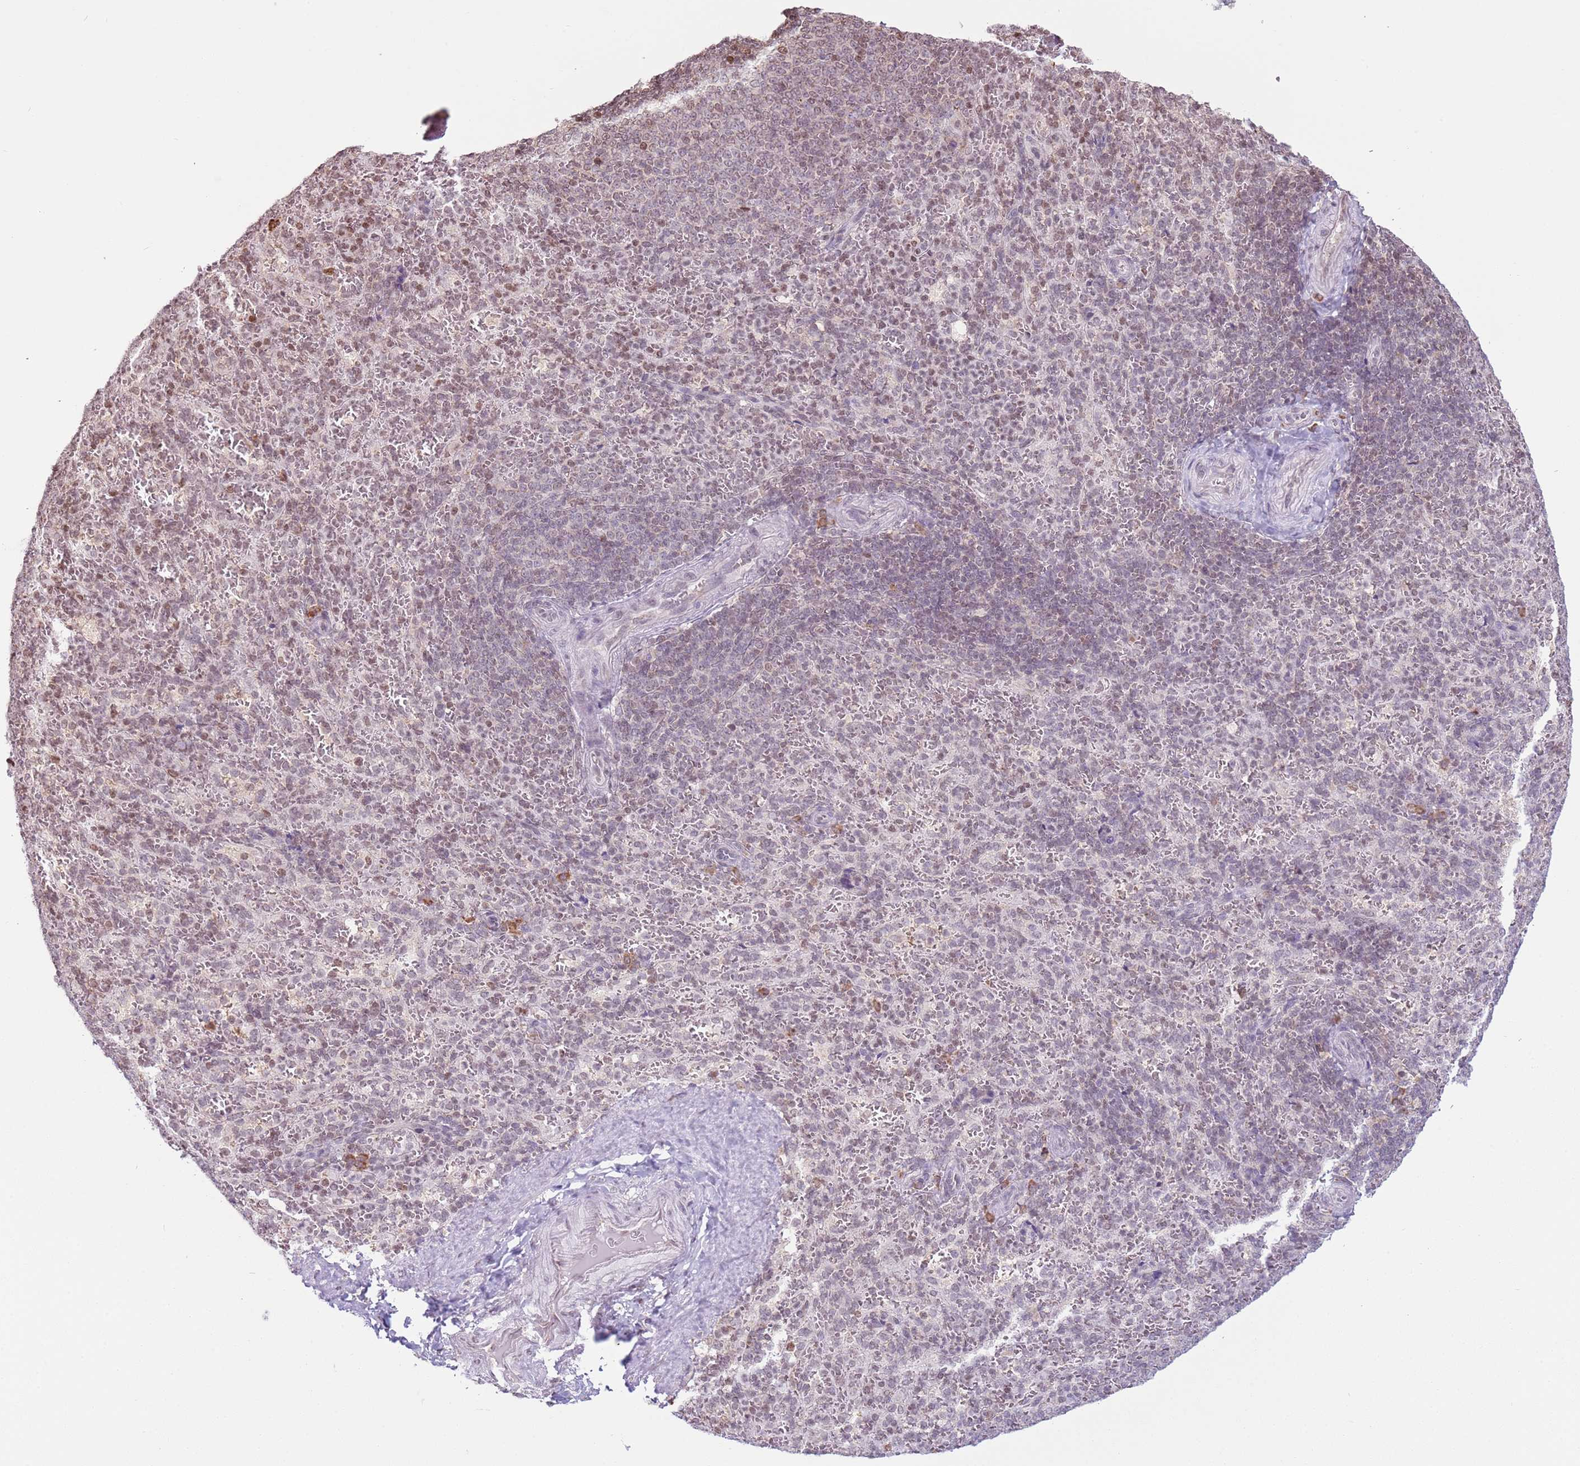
{"staining": {"intensity": "weak", "quantity": "<25%", "location": "cytoplasmic/membranous"}, "tissue": "spleen", "cell_type": "Cells in red pulp", "image_type": "normal", "snomed": [{"axis": "morphology", "description": "Normal tissue, NOS"}, {"axis": "topography", "description": "Spleen"}], "caption": "The photomicrograph demonstrates no significant expression in cells in red pulp of spleen.", "gene": "SCAF1", "patient": {"sex": "female", "age": 21}}